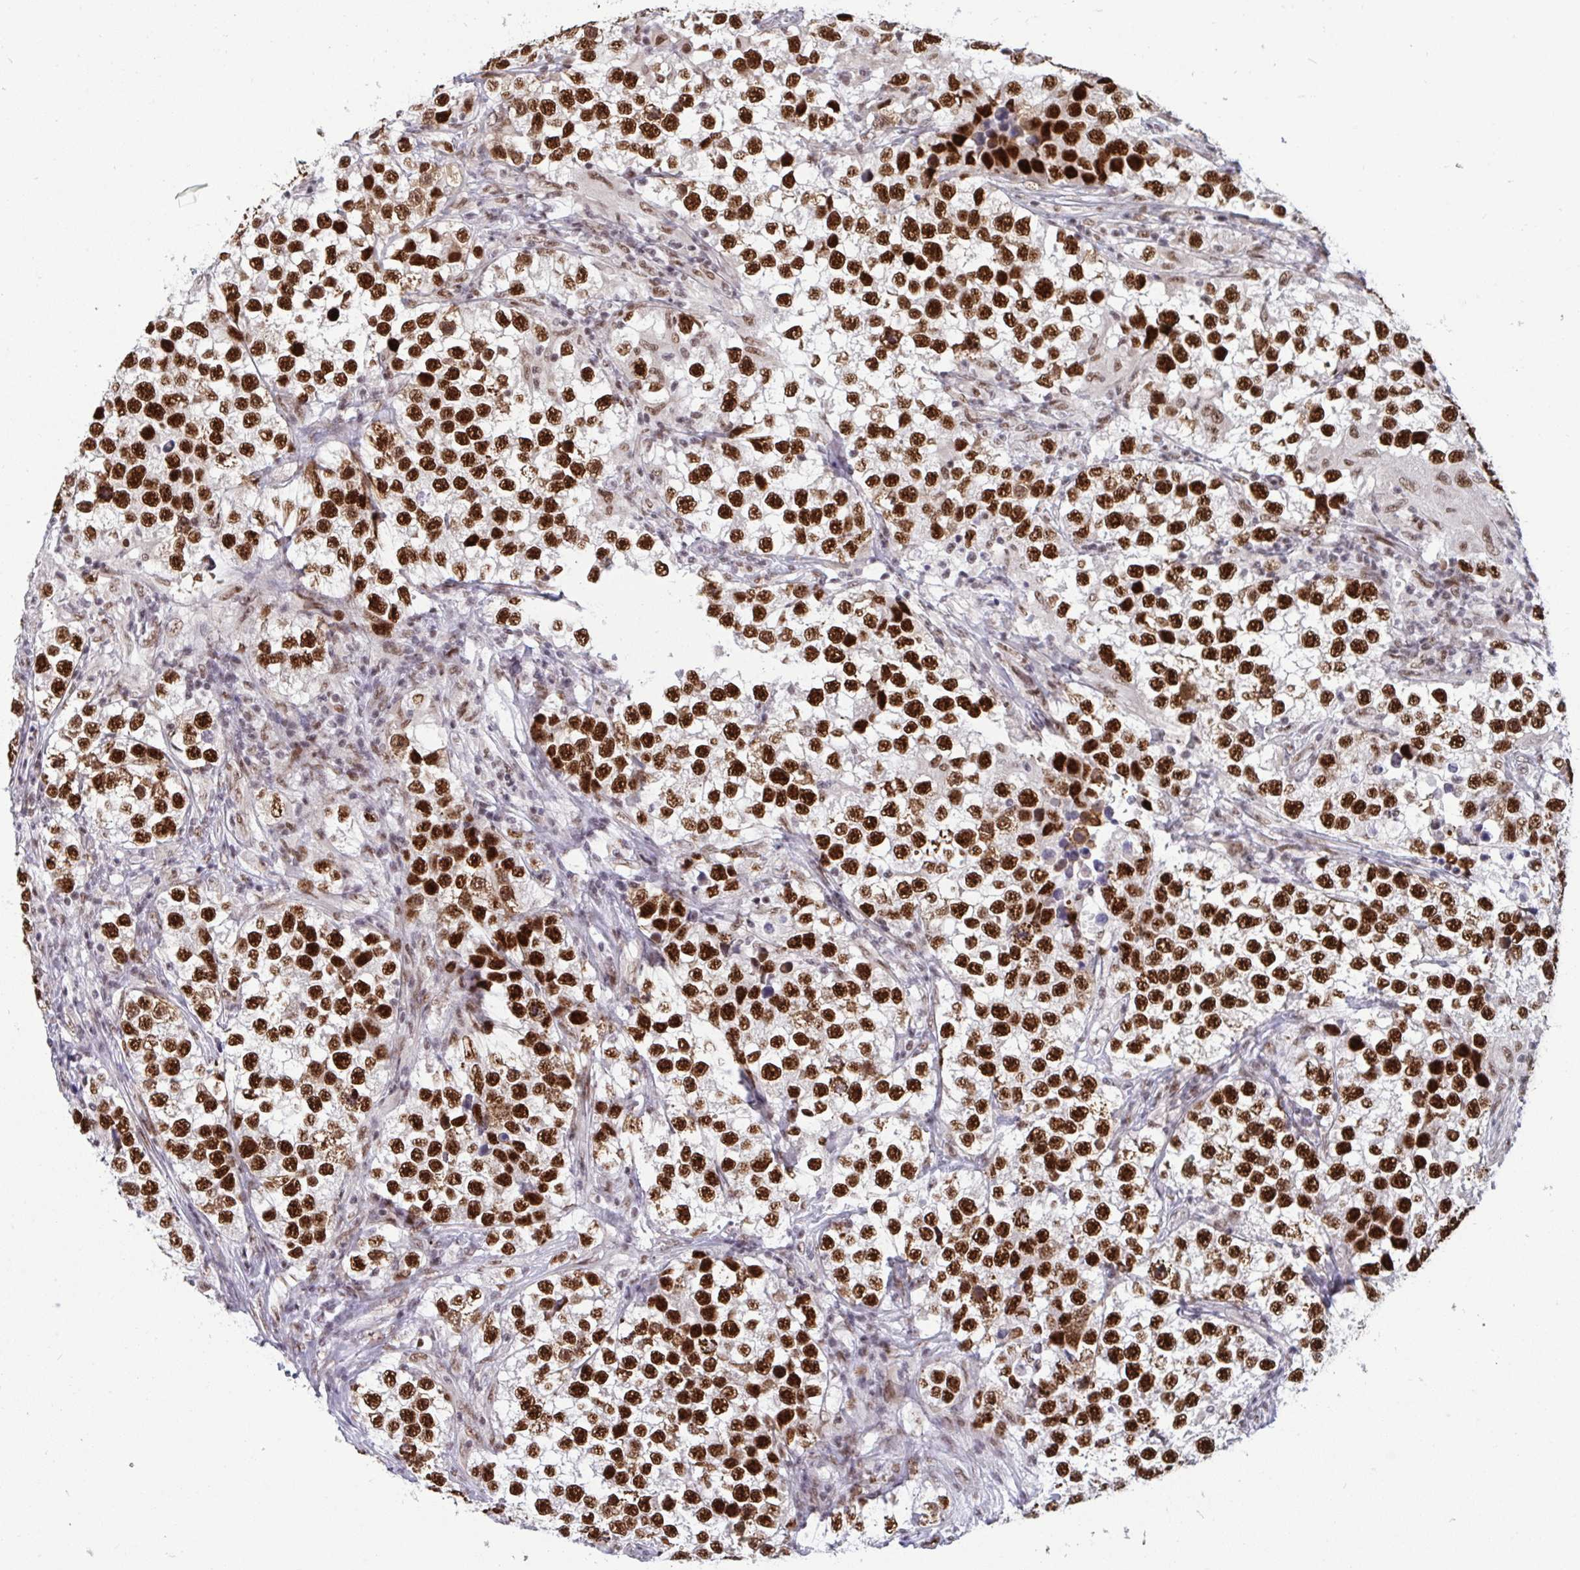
{"staining": {"intensity": "strong", "quantity": ">75%", "location": "nuclear"}, "tissue": "testis cancer", "cell_type": "Tumor cells", "image_type": "cancer", "snomed": [{"axis": "morphology", "description": "Seminoma, NOS"}, {"axis": "topography", "description": "Testis"}], "caption": "Immunohistochemical staining of human seminoma (testis) demonstrates strong nuclear protein expression in about >75% of tumor cells. The staining is performed using DAB (3,3'-diaminobenzidine) brown chromogen to label protein expression. The nuclei are counter-stained blue using hematoxylin.", "gene": "WBP11", "patient": {"sex": "male", "age": 46}}